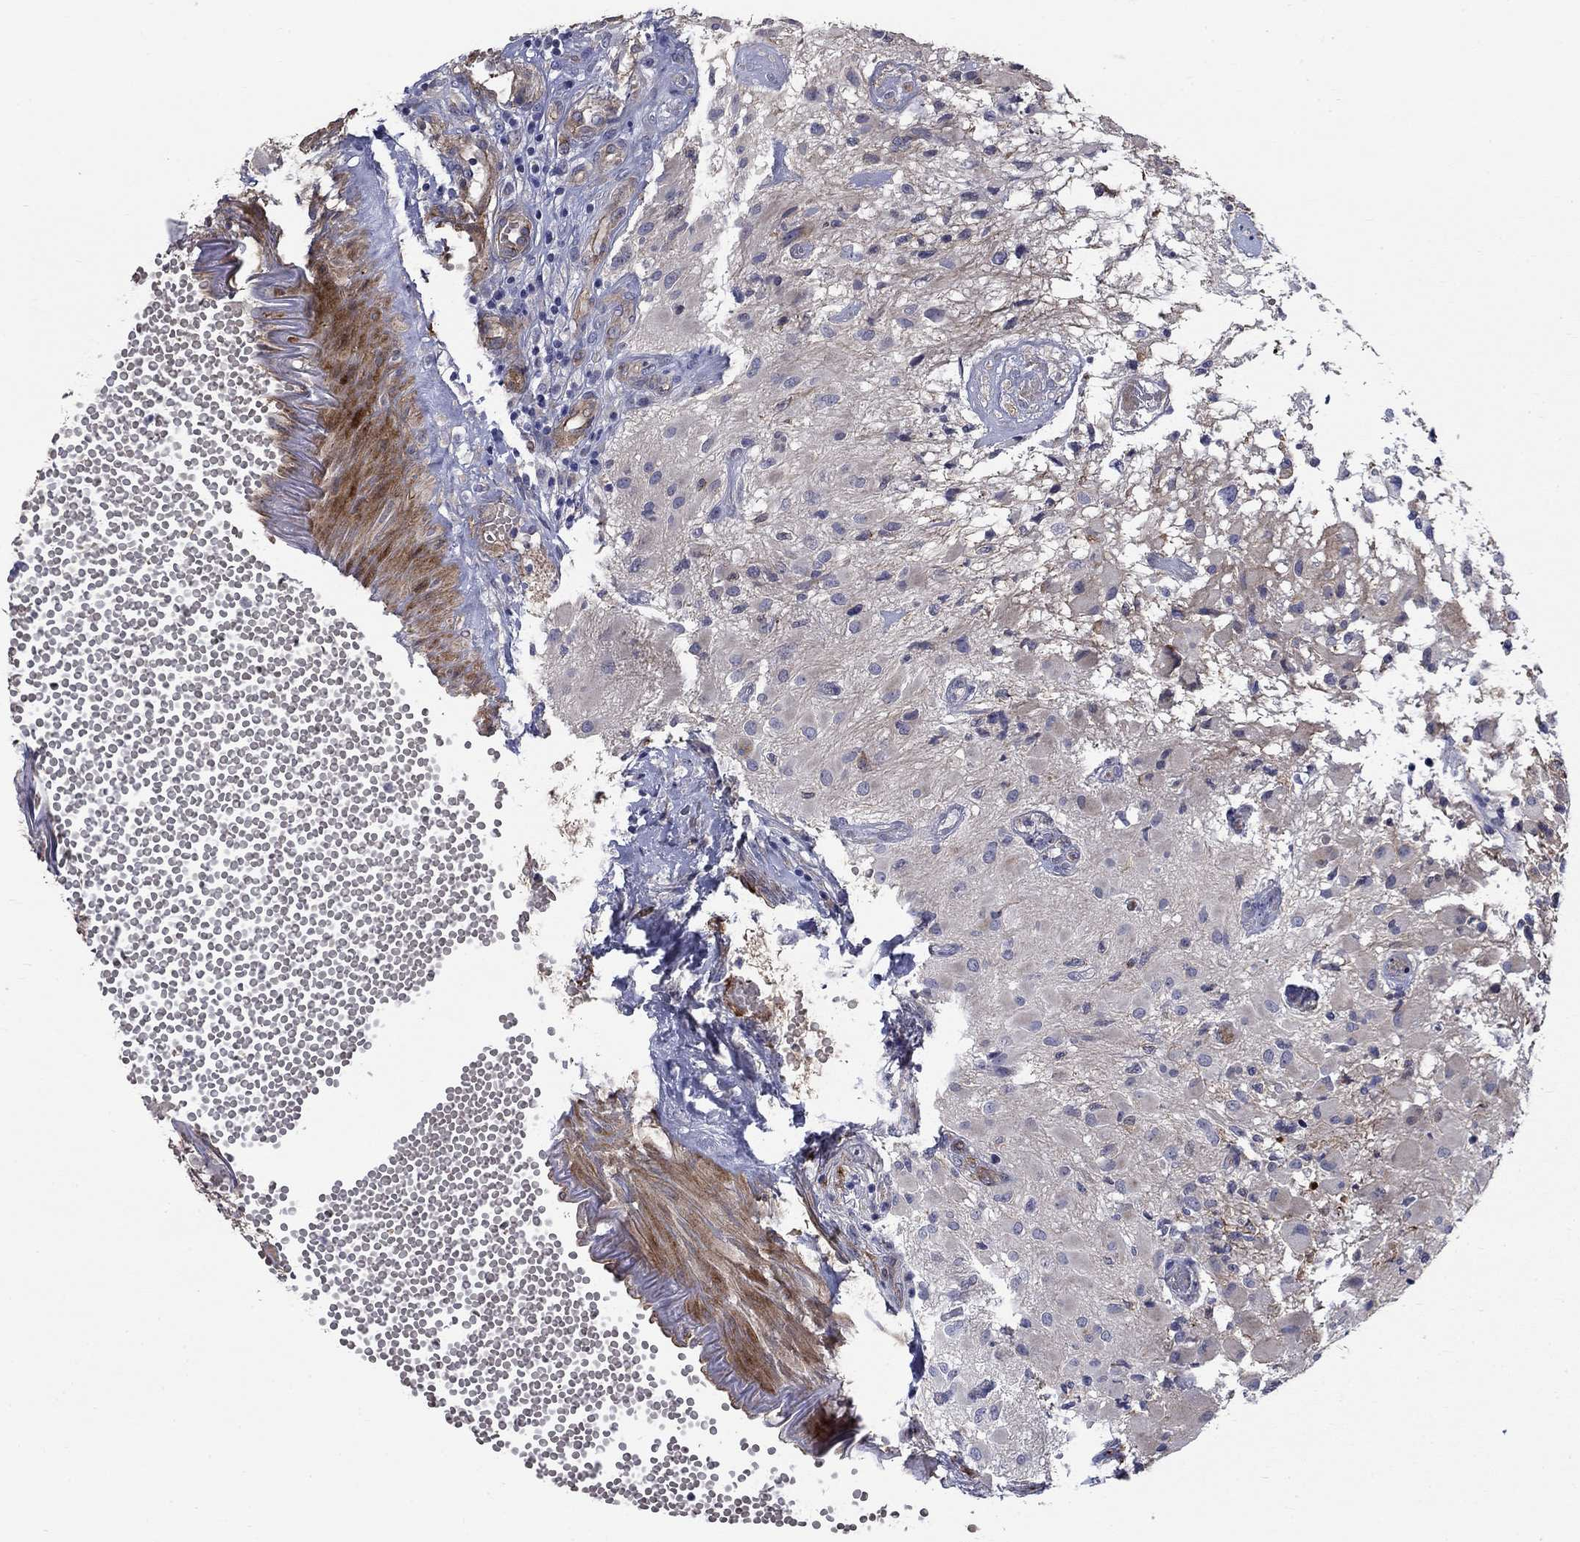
{"staining": {"intensity": "negative", "quantity": "none", "location": "none"}, "tissue": "glioma", "cell_type": "Tumor cells", "image_type": "cancer", "snomed": [{"axis": "morphology", "description": "Glioma, malignant, High grade"}, {"axis": "topography", "description": "Brain"}], "caption": "Tumor cells are negative for protein expression in human malignant glioma (high-grade).", "gene": "SLC1A1", "patient": {"sex": "female", "age": 63}}